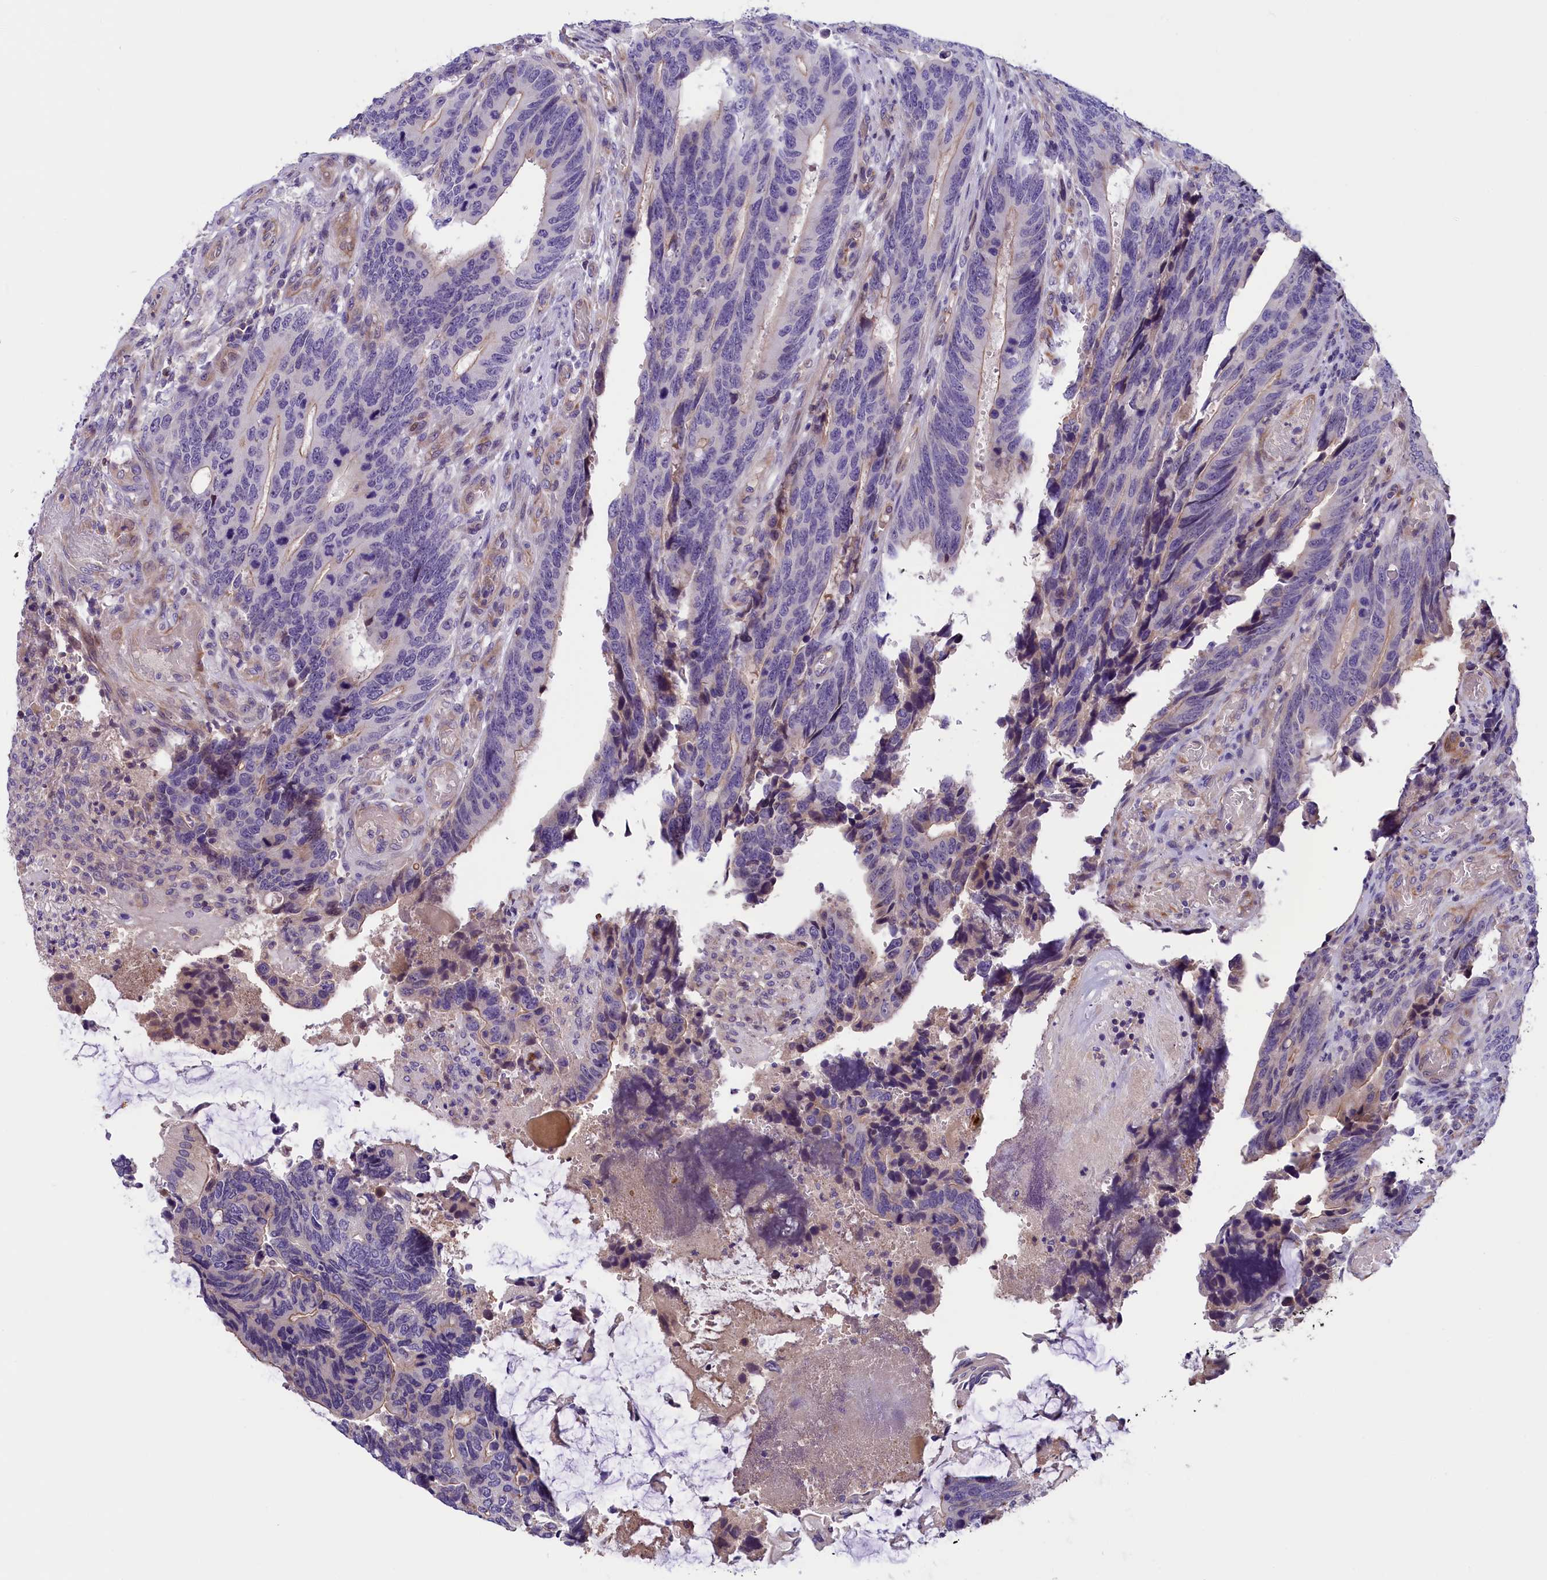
{"staining": {"intensity": "negative", "quantity": "none", "location": "none"}, "tissue": "colorectal cancer", "cell_type": "Tumor cells", "image_type": "cancer", "snomed": [{"axis": "morphology", "description": "Adenocarcinoma, NOS"}, {"axis": "topography", "description": "Colon"}], "caption": "Immunohistochemical staining of human colorectal cancer (adenocarcinoma) displays no significant positivity in tumor cells. (Immunohistochemistry, brightfield microscopy, high magnification).", "gene": "CCDC32", "patient": {"sex": "male", "age": 87}}